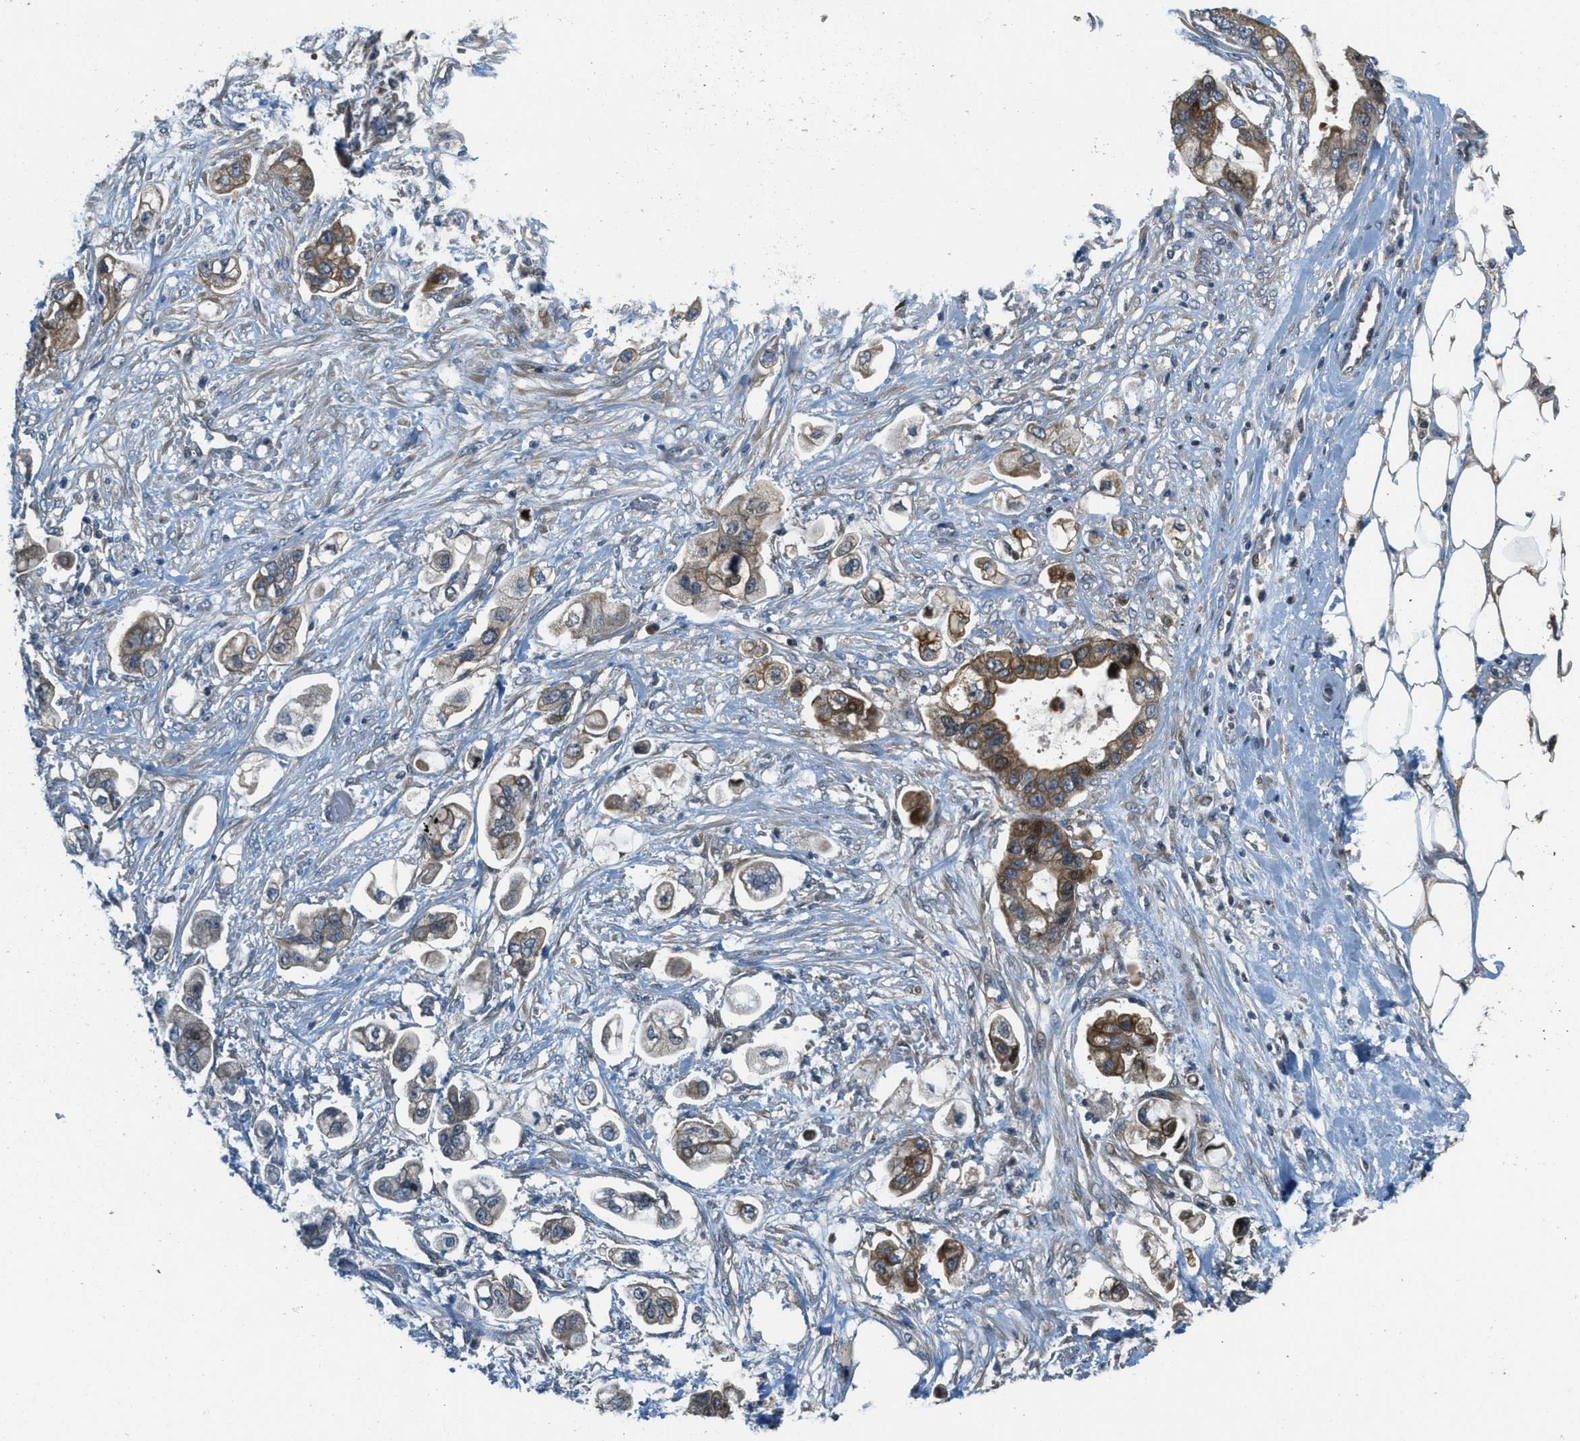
{"staining": {"intensity": "moderate", "quantity": "25%-75%", "location": "cytoplasmic/membranous"}, "tissue": "stomach cancer", "cell_type": "Tumor cells", "image_type": "cancer", "snomed": [{"axis": "morphology", "description": "Adenocarcinoma, NOS"}, {"axis": "topography", "description": "Stomach"}], "caption": "Immunohistochemical staining of human adenocarcinoma (stomach) reveals medium levels of moderate cytoplasmic/membranous protein expression in about 25%-75% of tumor cells.", "gene": "ADCY6", "patient": {"sex": "male", "age": 62}}